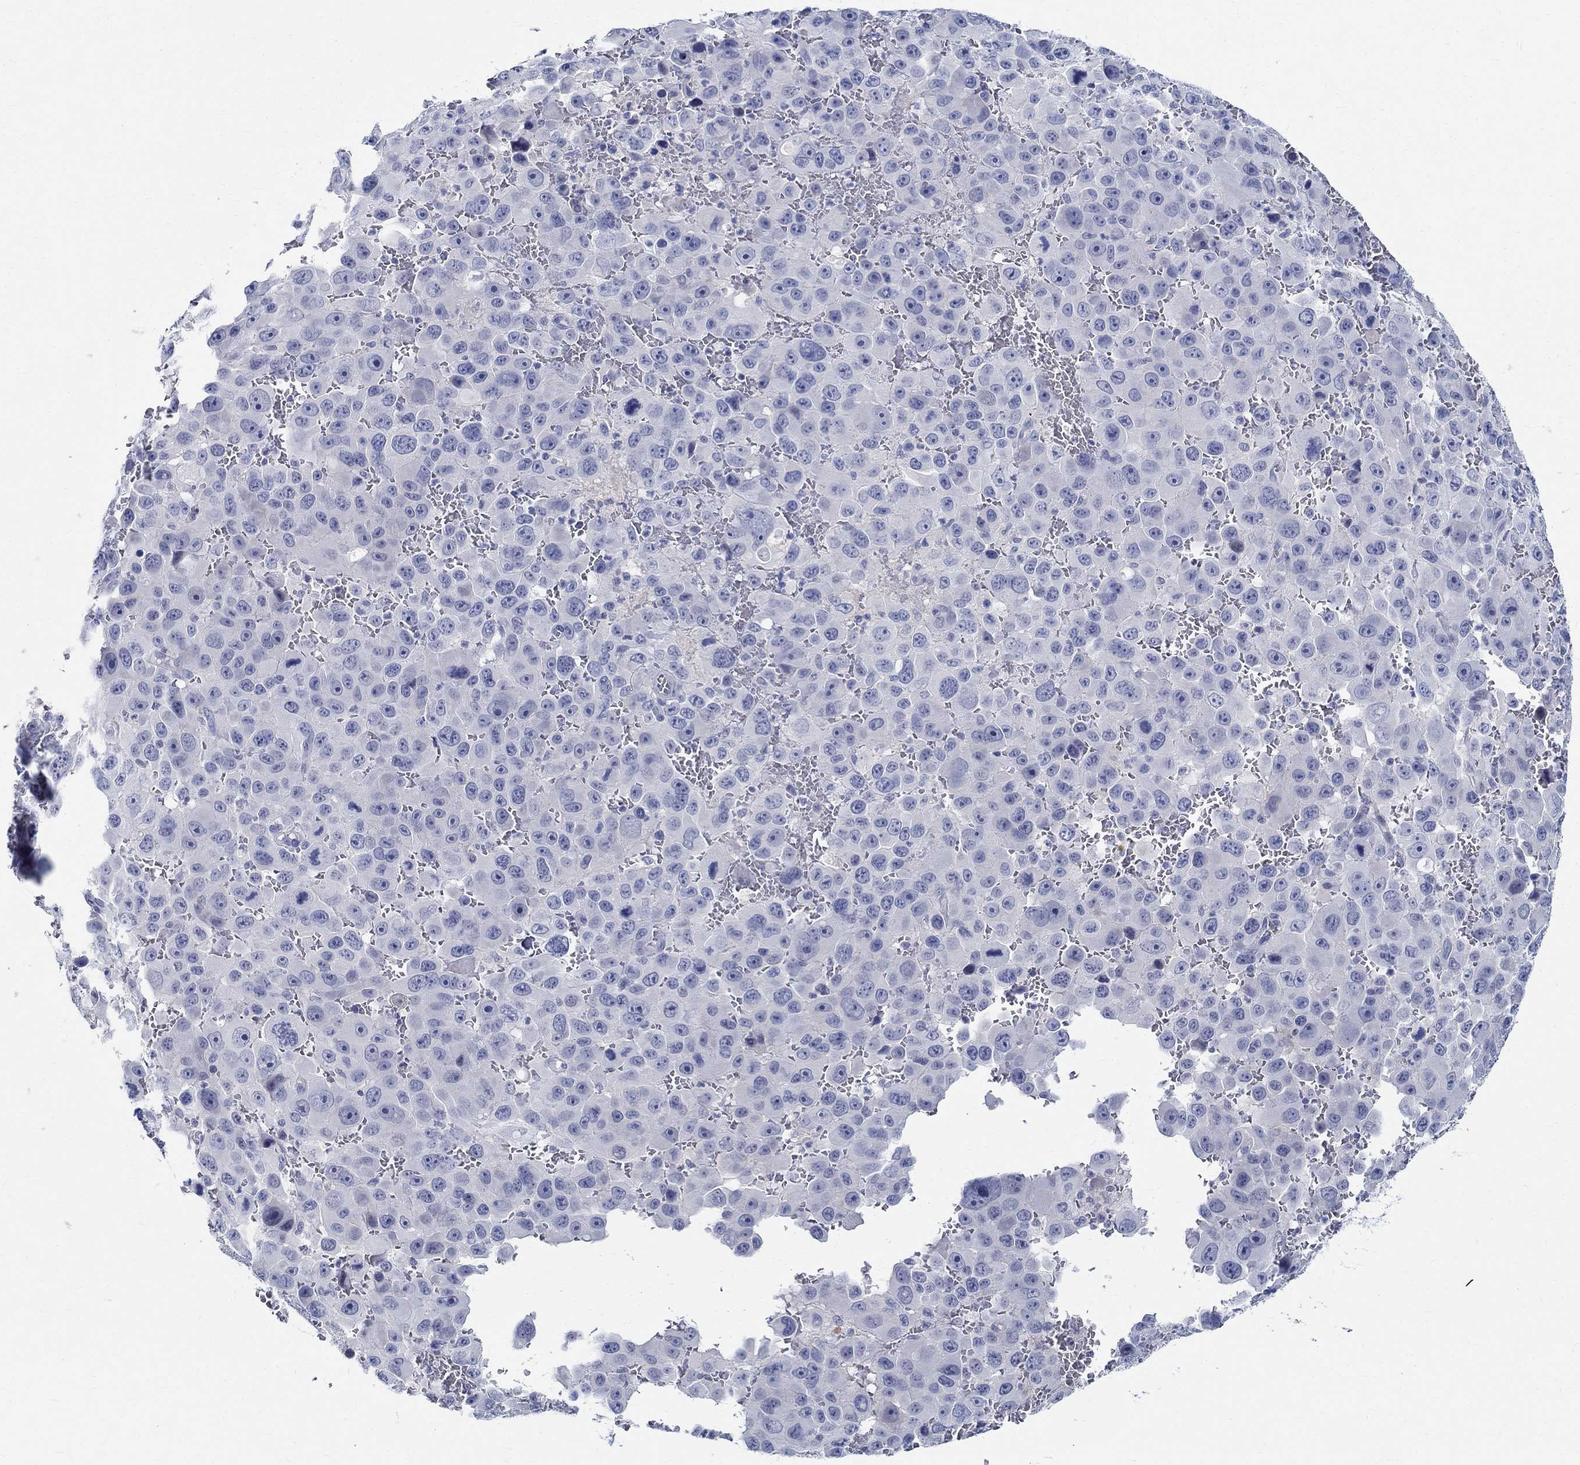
{"staining": {"intensity": "negative", "quantity": "none", "location": "none"}, "tissue": "melanoma", "cell_type": "Tumor cells", "image_type": "cancer", "snomed": [{"axis": "morphology", "description": "Malignant melanoma, NOS"}, {"axis": "topography", "description": "Skin"}], "caption": "Tumor cells are negative for brown protein staining in malignant melanoma.", "gene": "CETN1", "patient": {"sex": "female", "age": 91}}